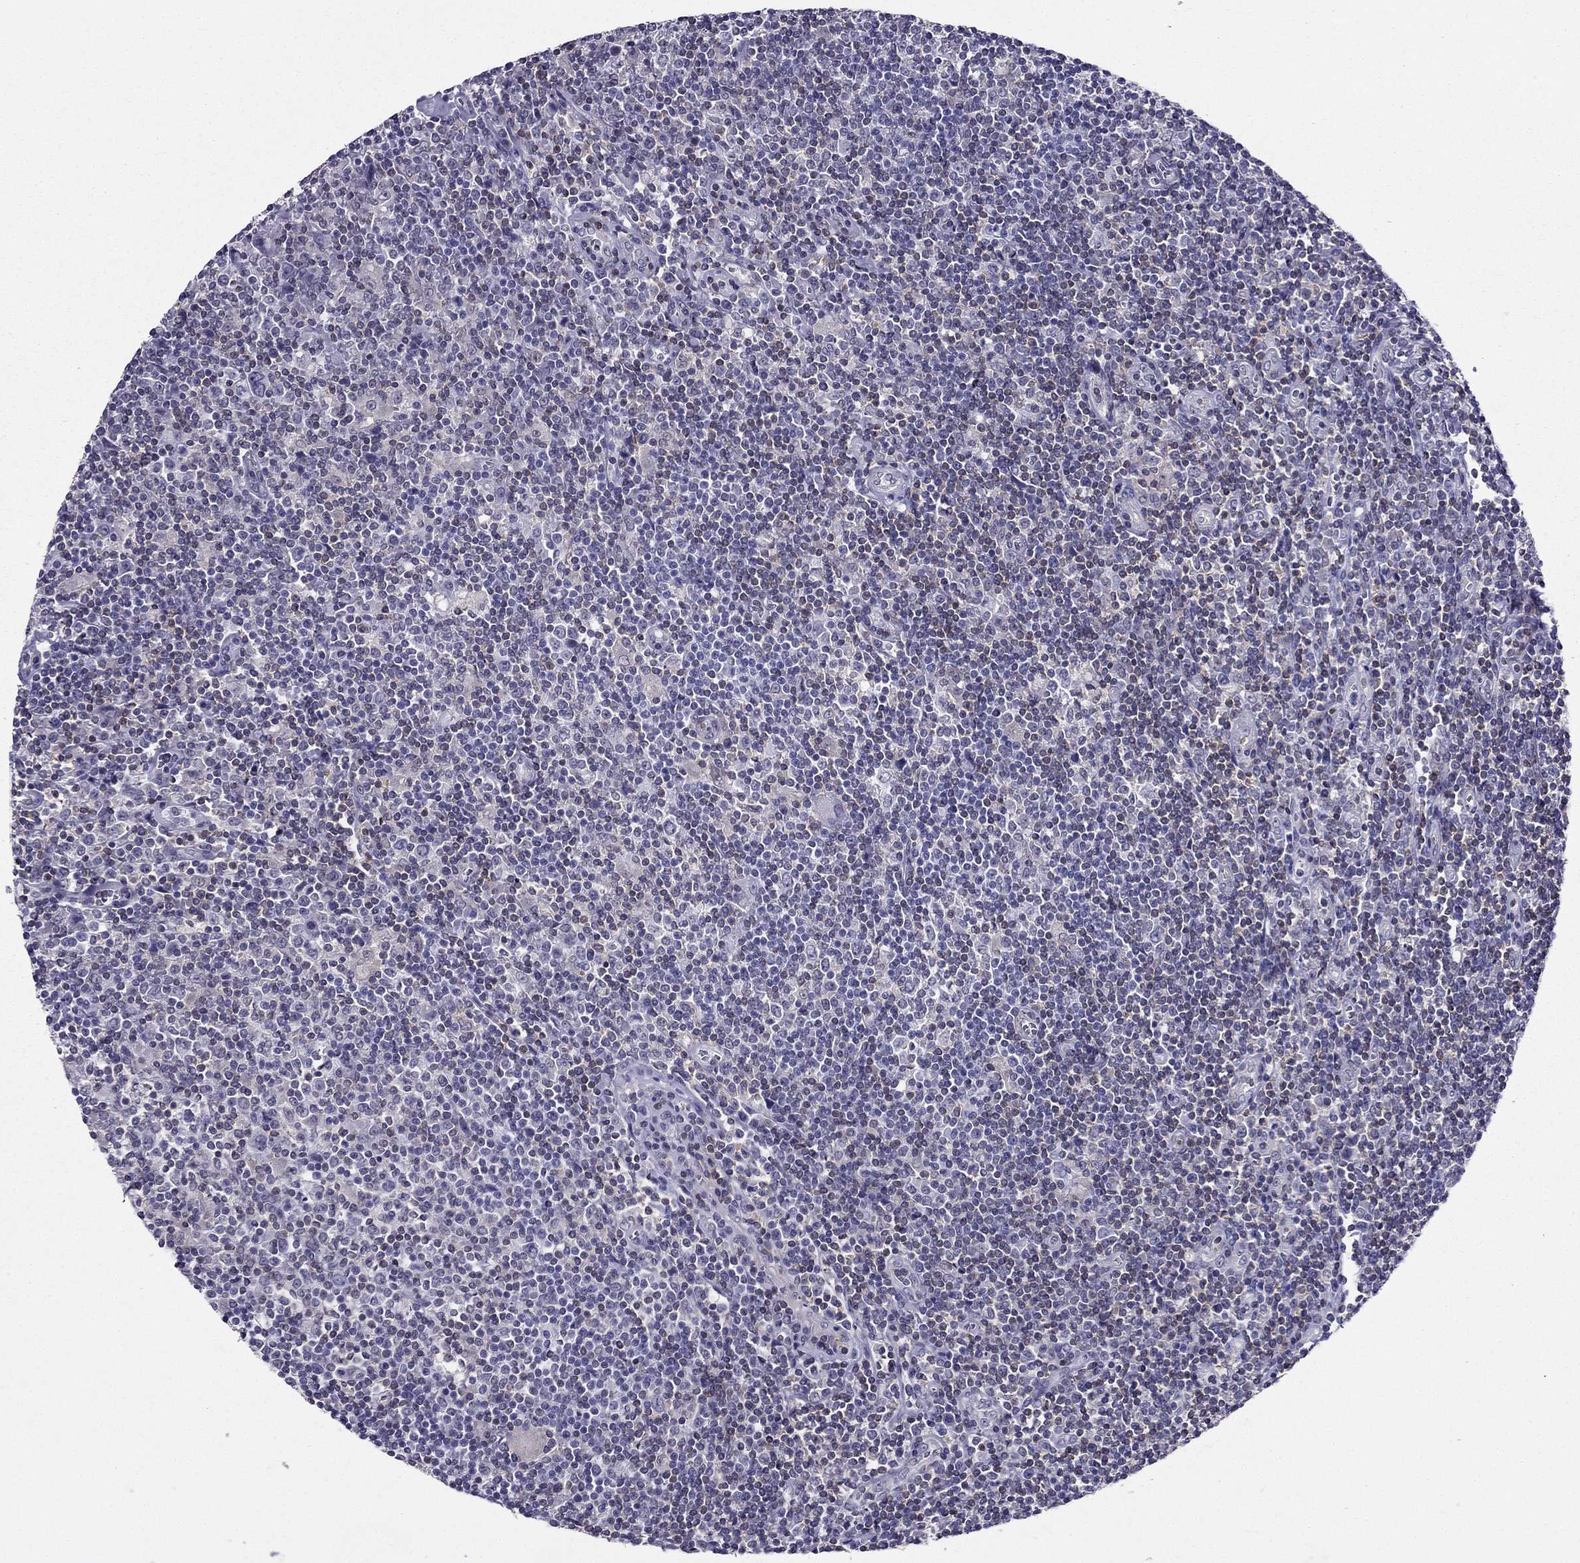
{"staining": {"intensity": "negative", "quantity": "none", "location": "none"}, "tissue": "lymphoma", "cell_type": "Tumor cells", "image_type": "cancer", "snomed": [{"axis": "morphology", "description": "Hodgkin's disease, NOS"}, {"axis": "topography", "description": "Lymph node"}], "caption": "DAB (3,3'-diaminobenzidine) immunohistochemical staining of human Hodgkin's disease displays no significant positivity in tumor cells.", "gene": "AAK1", "patient": {"sex": "male", "age": 40}}